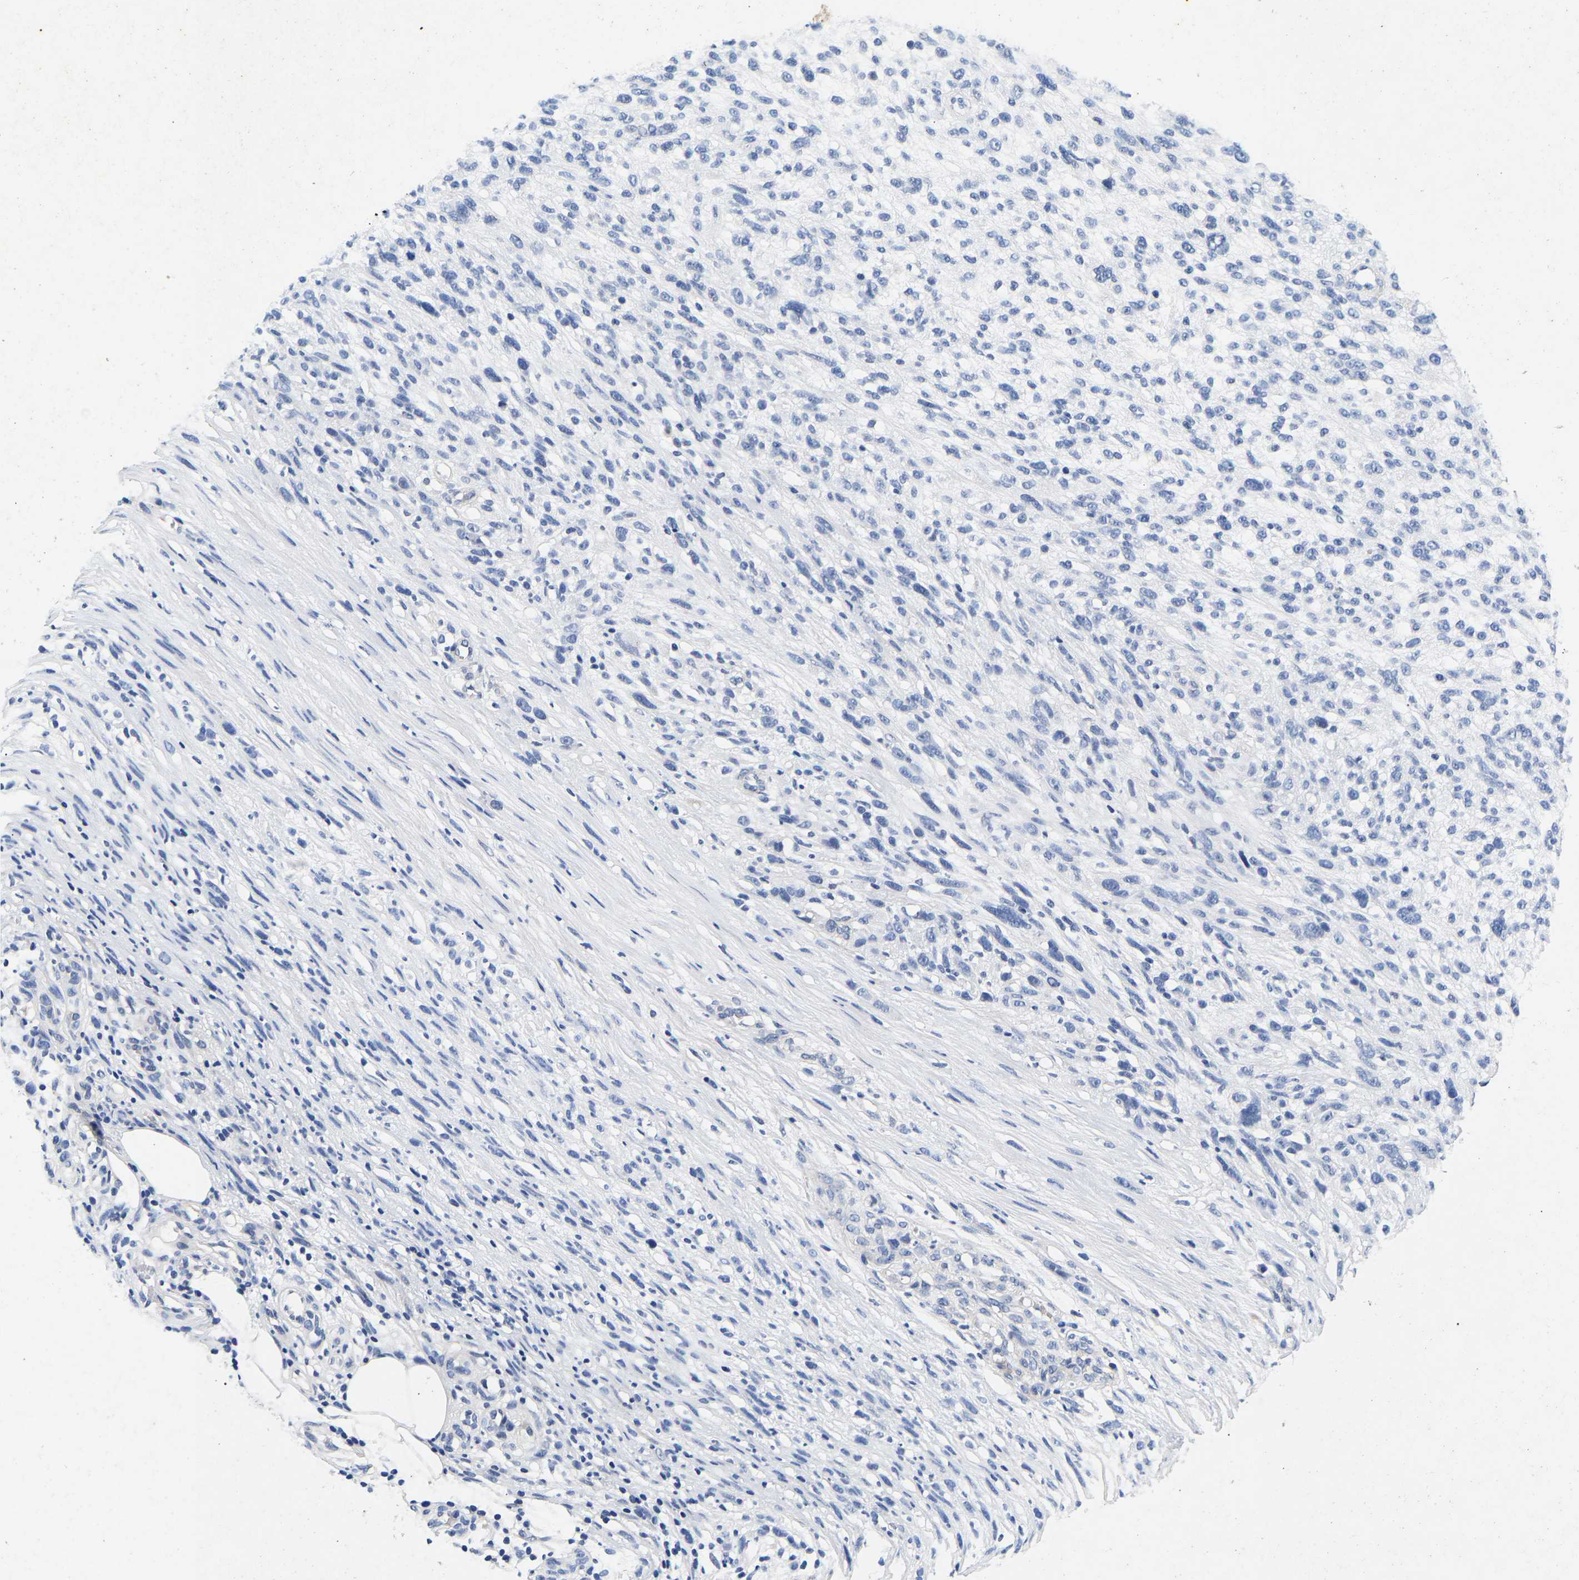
{"staining": {"intensity": "negative", "quantity": "none", "location": "none"}, "tissue": "melanoma", "cell_type": "Tumor cells", "image_type": "cancer", "snomed": [{"axis": "morphology", "description": "Malignant melanoma, NOS"}, {"axis": "topography", "description": "Skin"}], "caption": "Melanoma was stained to show a protein in brown. There is no significant staining in tumor cells.", "gene": "CCDC6", "patient": {"sex": "female", "age": 55}}